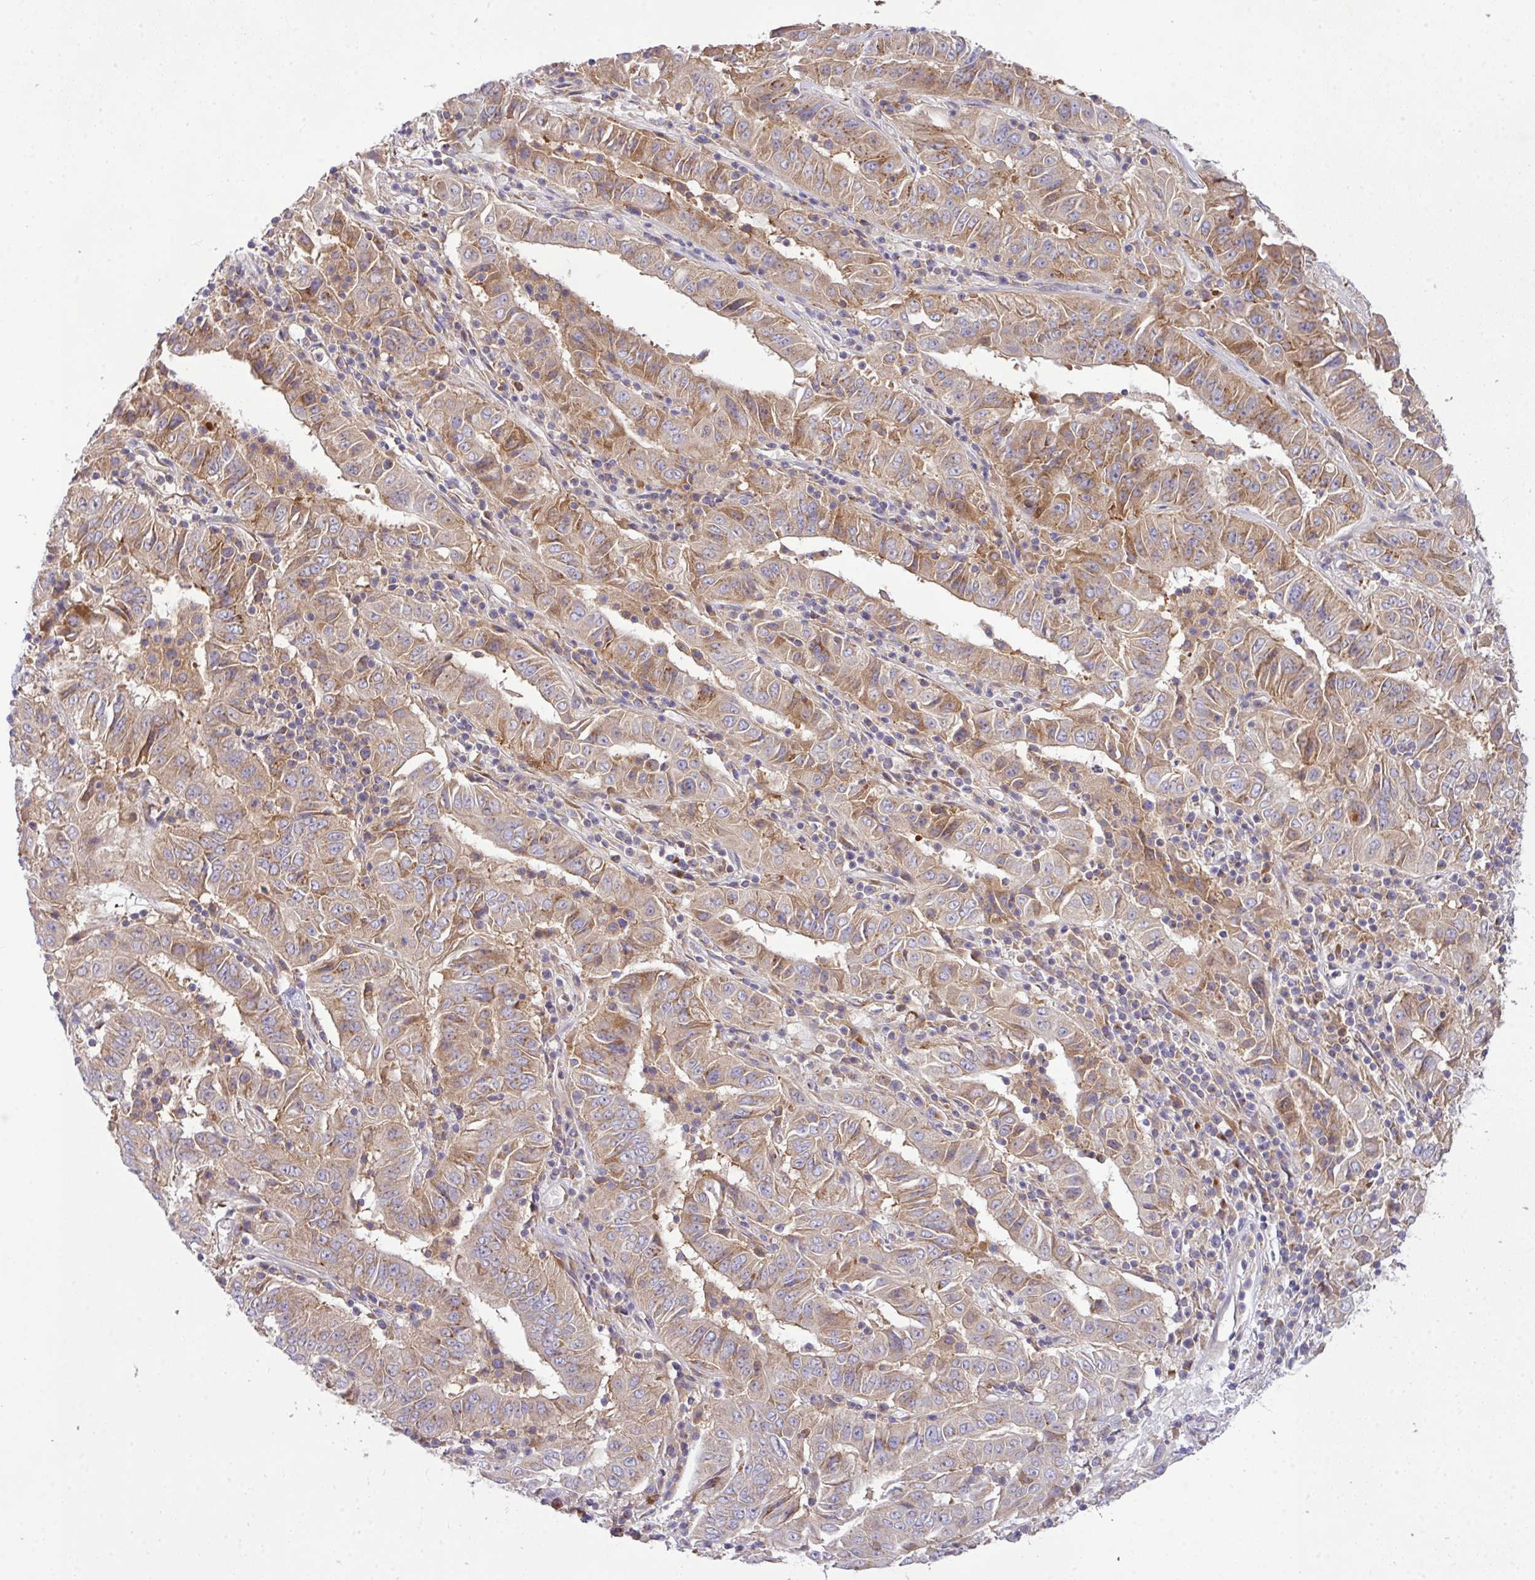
{"staining": {"intensity": "weak", "quantity": ">75%", "location": "cytoplasmic/membranous"}, "tissue": "pancreatic cancer", "cell_type": "Tumor cells", "image_type": "cancer", "snomed": [{"axis": "morphology", "description": "Adenocarcinoma, NOS"}, {"axis": "topography", "description": "Pancreas"}], "caption": "This micrograph shows pancreatic cancer (adenocarcinoma) stained with immunohistochemistry (IHC) to label a protein in brown. The cytoplasmic/membranous of tumor cells show weak positivity for the protein. Nuclei are counter-stained blue.", "gene": "VTI1A", "patient": {"sex": "male", "age": 63}}